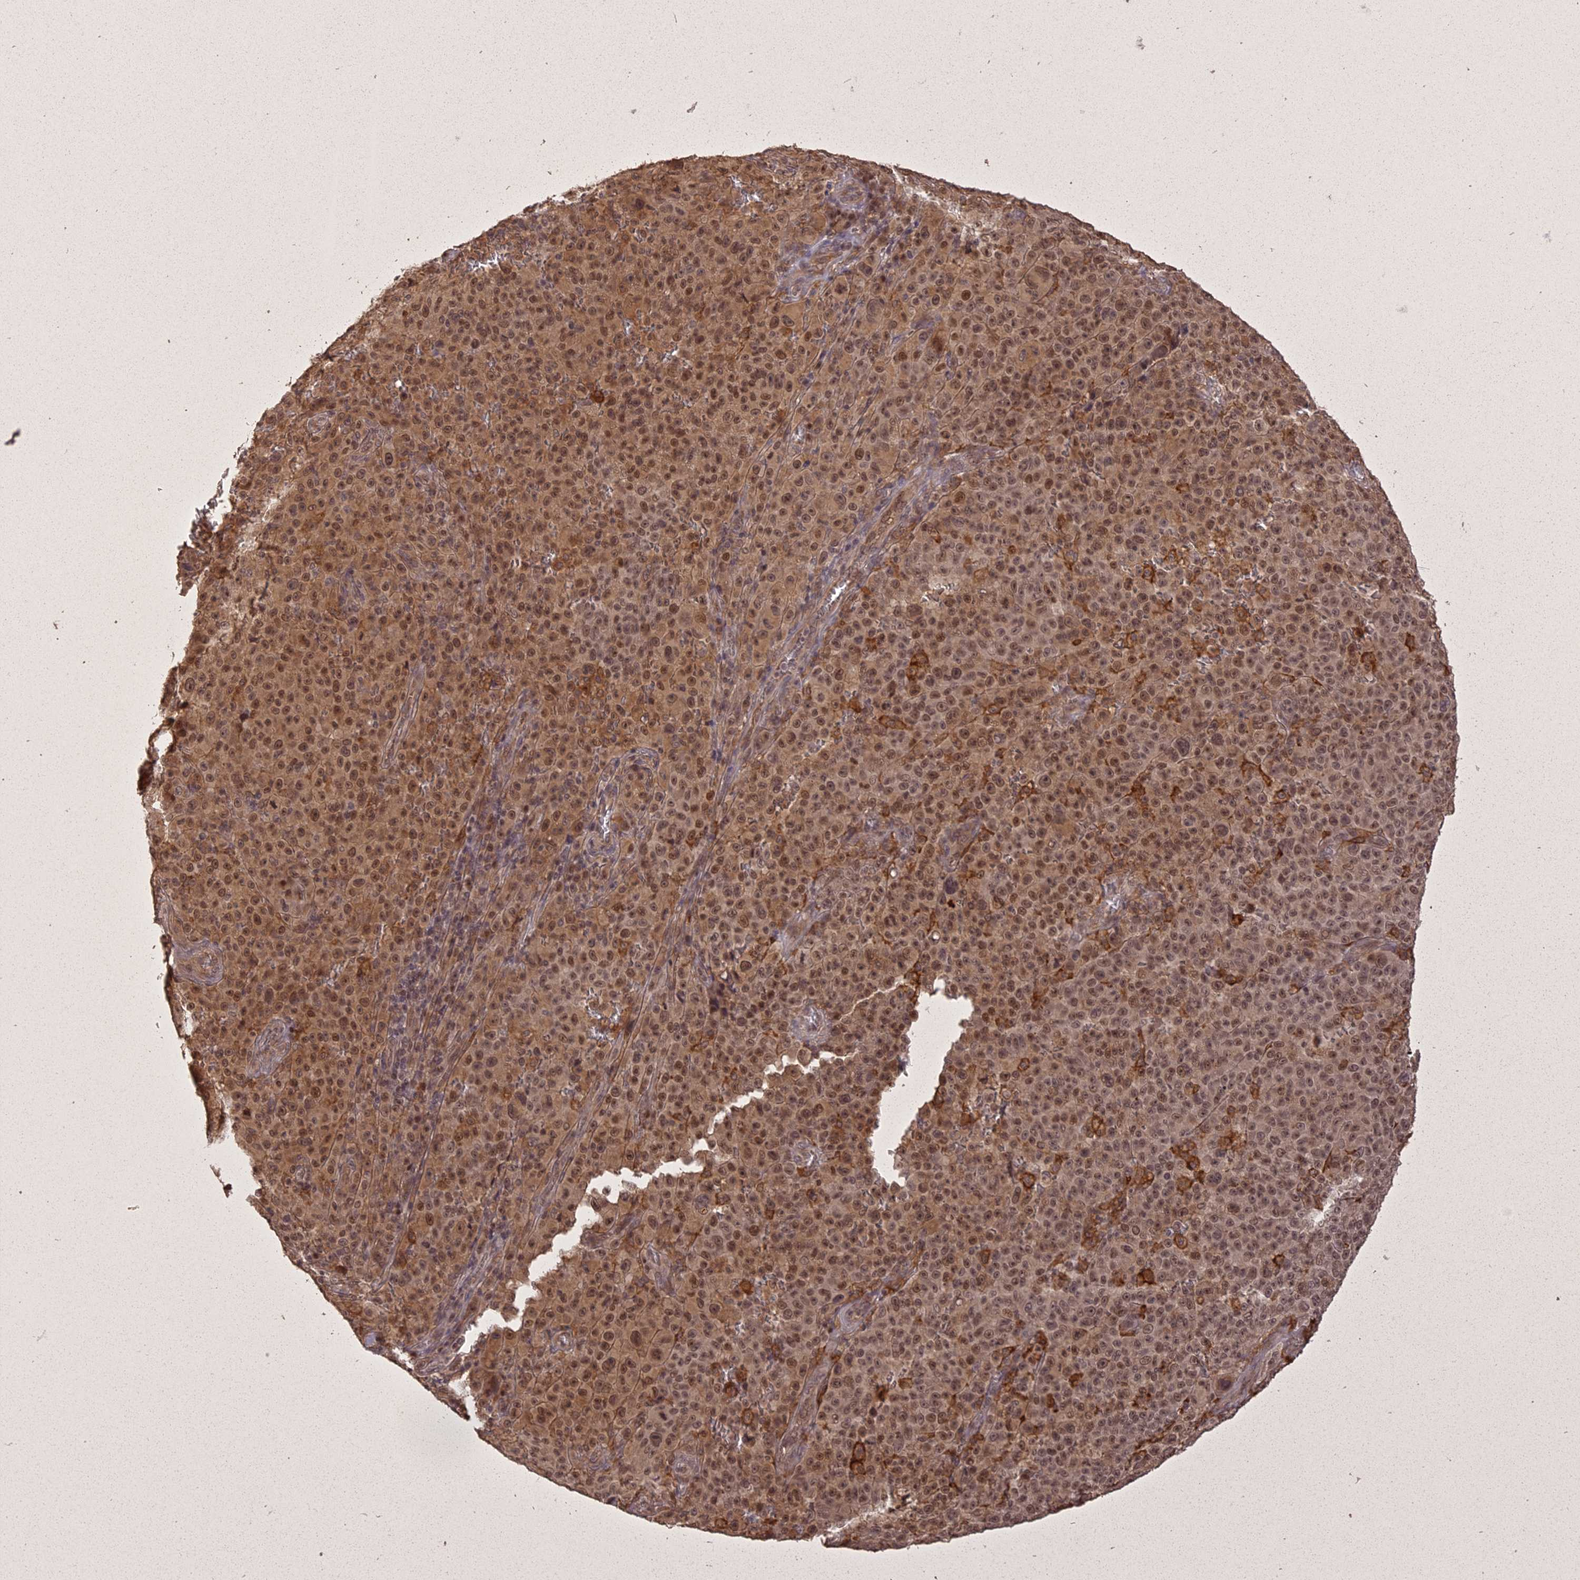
{"staining": {"intensity": "moderate", "quantity": ">75%", "location": "cytoplasmic/membranous,nuclear"}, "tissue": "melanoma", "cell_type": "Tumor cells", "image_type": "cancer", "snomed": [{"axis": "morphology", "description": "Malignant melanoma, NOS"}, {"axis": "topography", "description": "Skin"}], "caption": "Moderate cytoplasmic/membranous and nuclear staining for a protein is identified in about >75% of tumor cells of melanoma using immunohistochemistry (IHC).", "gene": "ING5", "patient": {"sex": "female", "age": 82}}